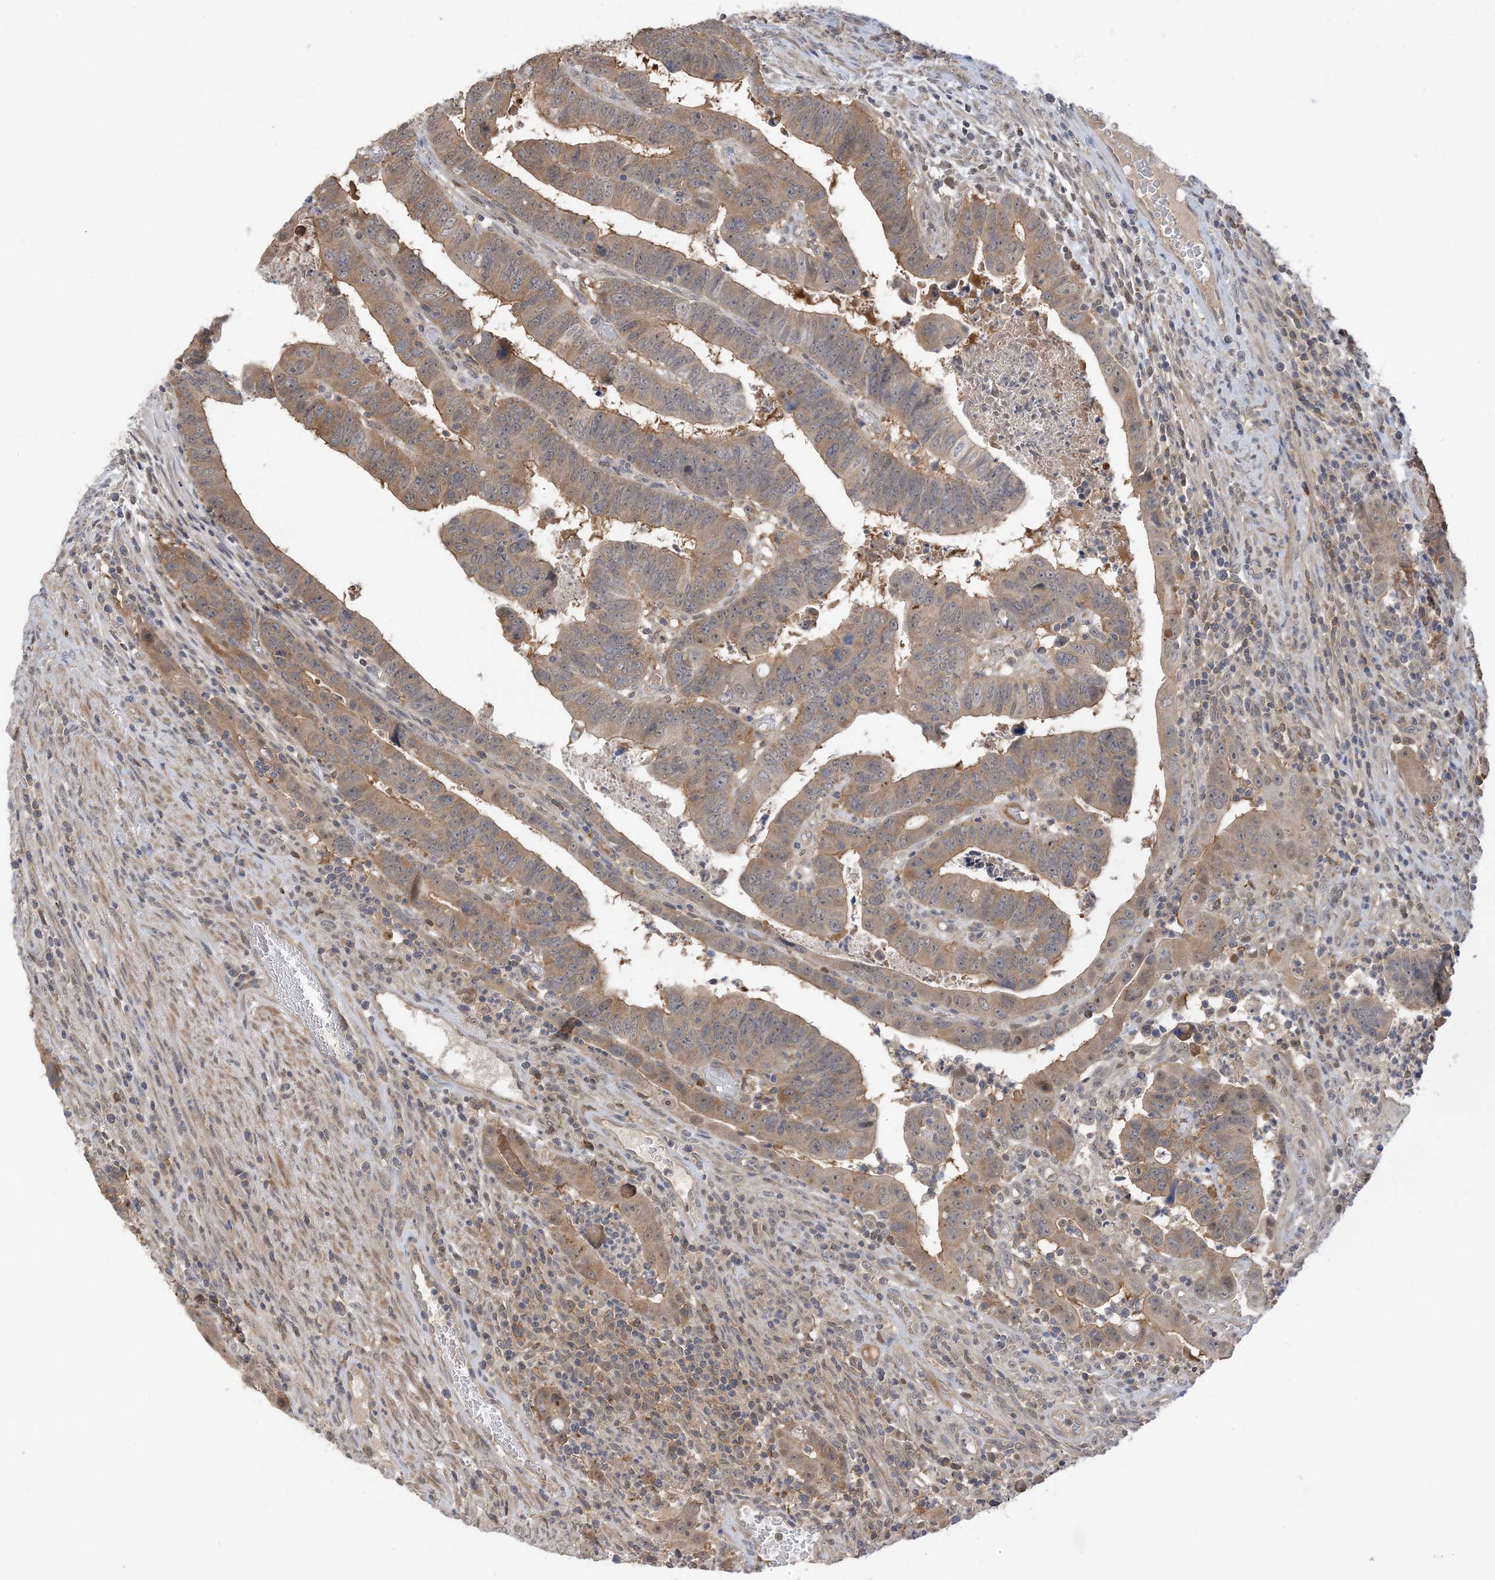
{"staining": {"intensity": "moderate", "quantity": ">75%", "location": "cytoplasmic/membranous"}, "tissue": "colorectal cancer", "cell_type": "Tumor cells", "image_type": "cancer", "snomed": [{"axis": "morphology", "description": "Normal tissue, NOS"}, {"axis": "morphology", "description": "Adenocarcinoma, NOS"}, {"axis": "topography", "description": "Rectum"}], "caption": "Approximately >75% of tumor cells in human colorectal cancer (adenocarcinoma) display moderate cytoplasmic/membranous protein positivity as visualized by brown immunohistochemical staining.", "gene": "WDR26", "patient": {"sex": "female", "age": 65}}